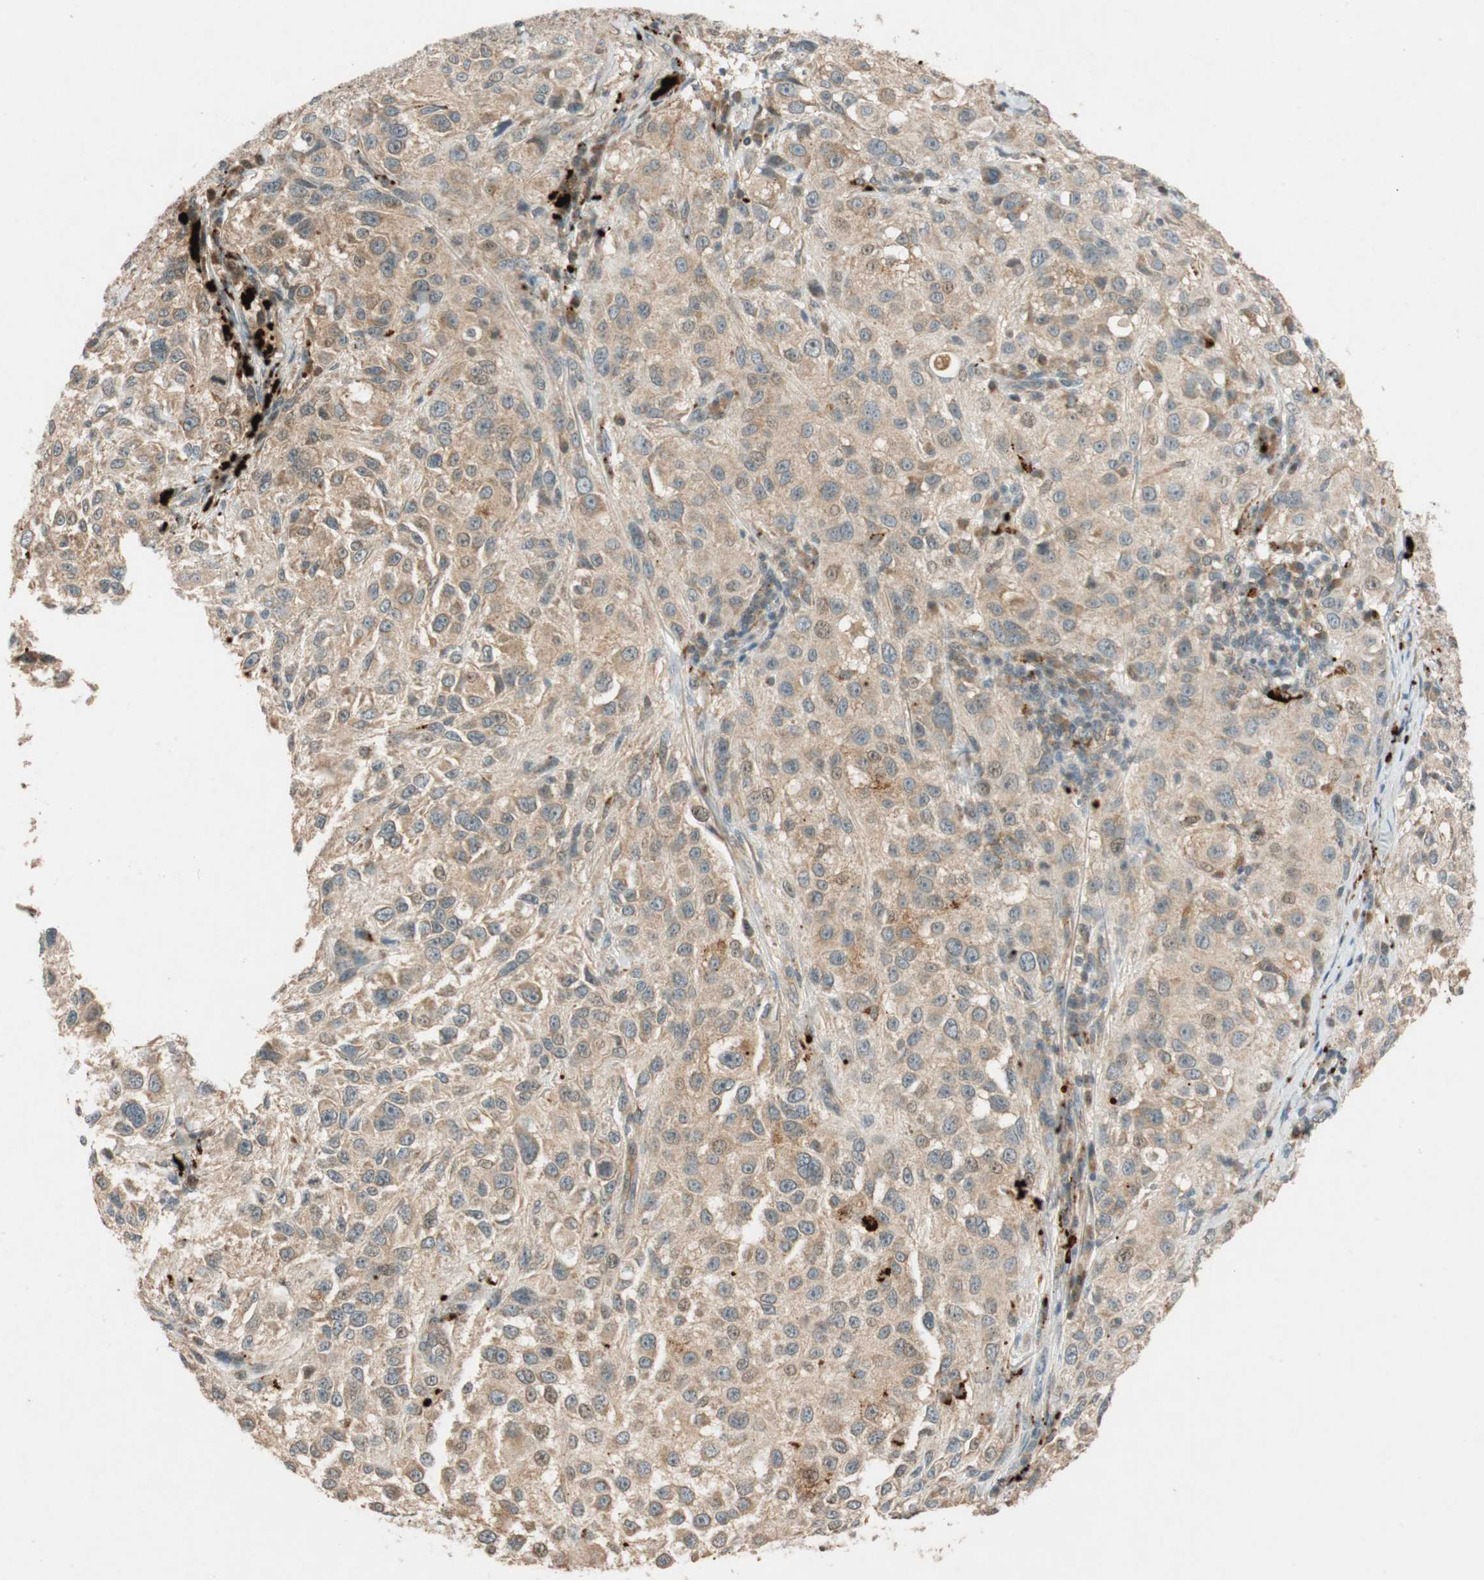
{"staining": {"intensity": "weak", "quantity": ">75%", "location": "cytoplasmic/membranous"}, "tissue": "melanoma", "cell_type": "Tumor cells", "image_type": "cancer", "snomed": [{"axis": "morphology", "description": "Necrosis, NOS"}, {"axis": "morphology", "description": "Malignant melanoma, NOS"}, {"axis": "topography", "description": "Skin"}], "caption": "Weak cytoplasmic/membranous expression is identified in approximately >75% of tumor cells in malignant melanoma. (DAB (3,3'-diaminobenzidine) = brown stain, brightfield microscopy at high magnification).", "gene": "GLB1", "patient": {"sex": "female", "age": 87}}